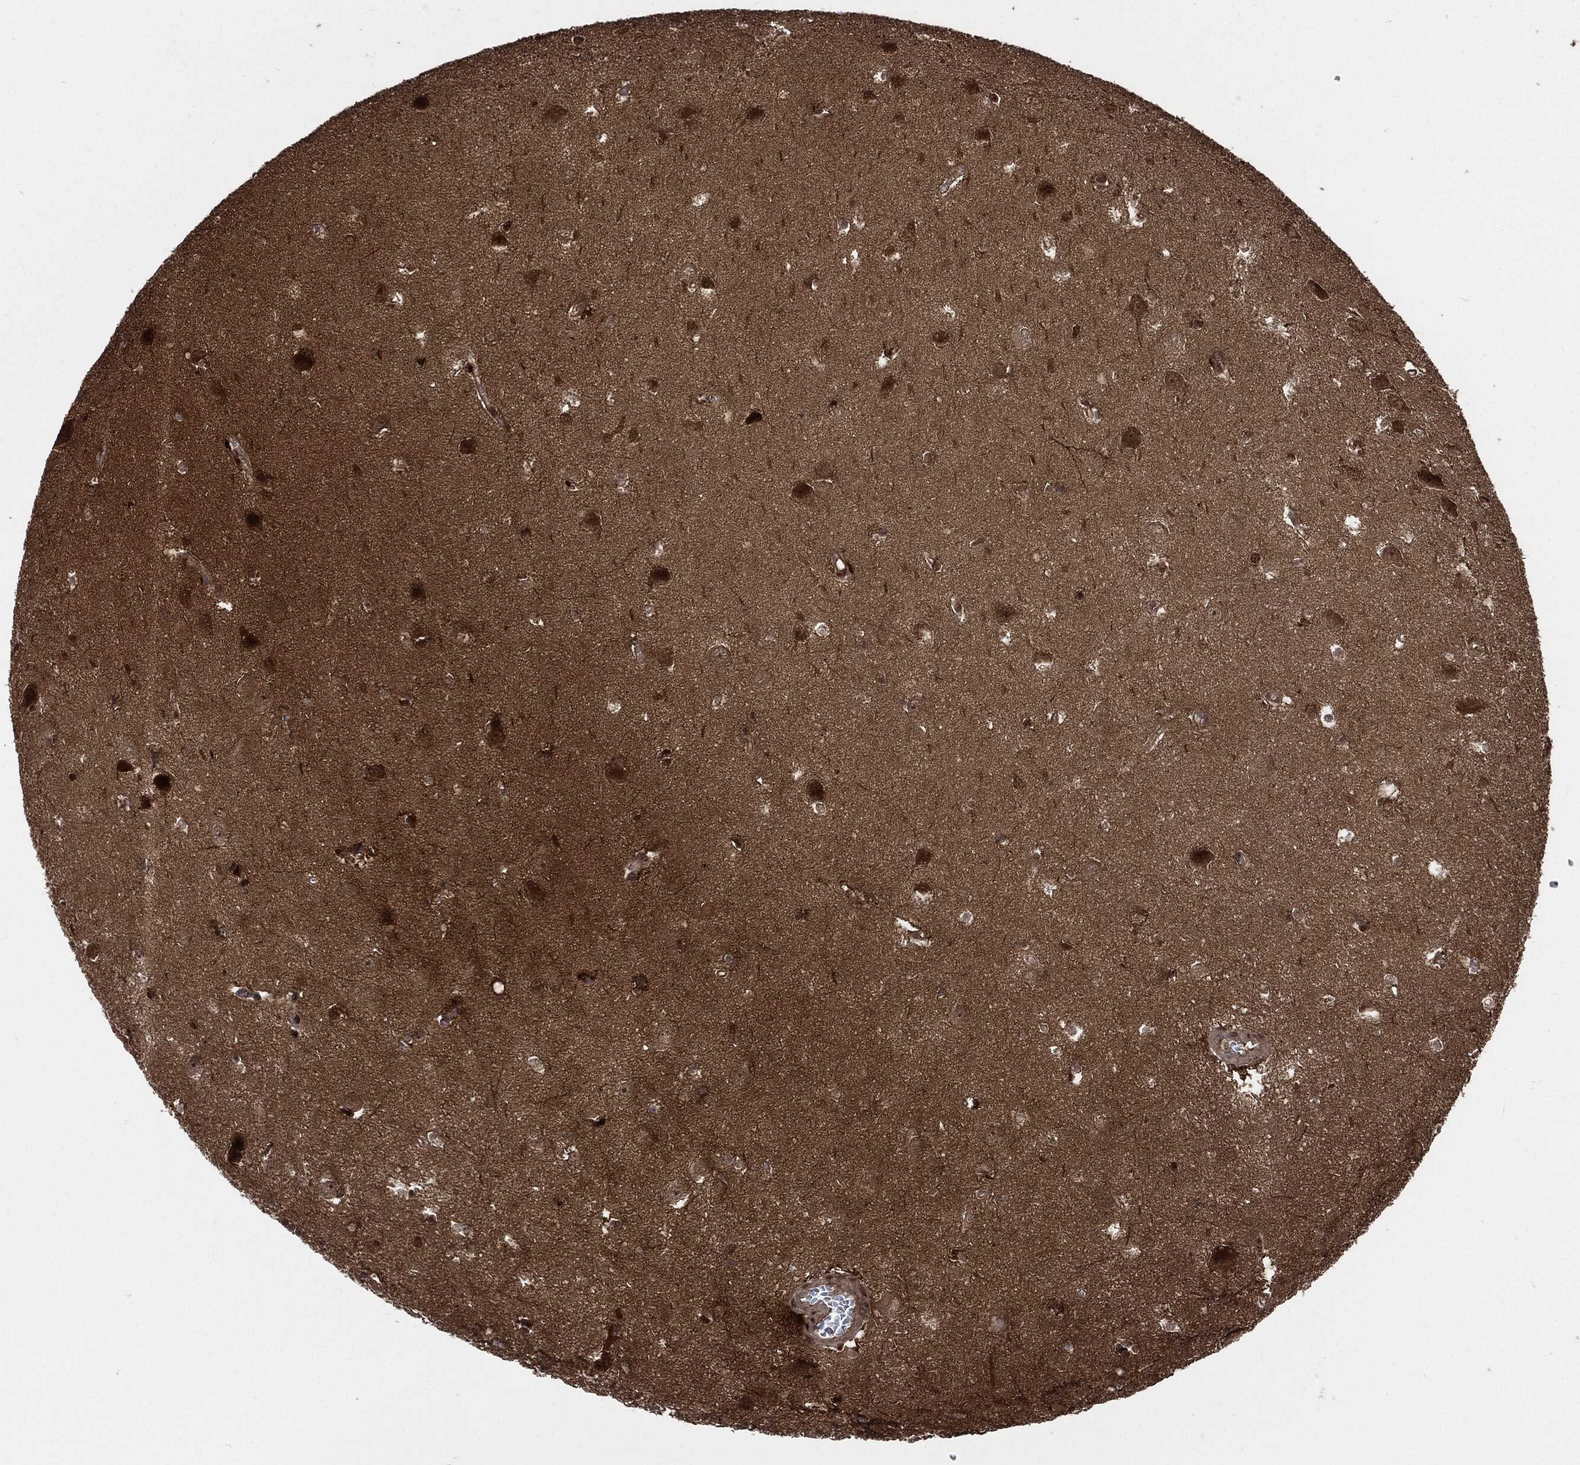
{"staining": {"intensity": "strong", "quantity": "25%-75%", "location": "nuclear"}, "tissue": "hippocampus", "cell_type": "Glial cells", "image_type": "normal", "snomed": [{"axis": "morphology", "description": "Normal tissue, NOS"}, {"axis": "topography", "description": "Hippocampus"}], "caption": "Protein expression analysis of normal human hippocampus reveals strong nuclear expression in approximately 25%-75% of glial cells. (Brightfield microscopy of DAB IHC at high magnification).", "gene": "DCTN1", "patient": {"sex": "female", "age": 64}}